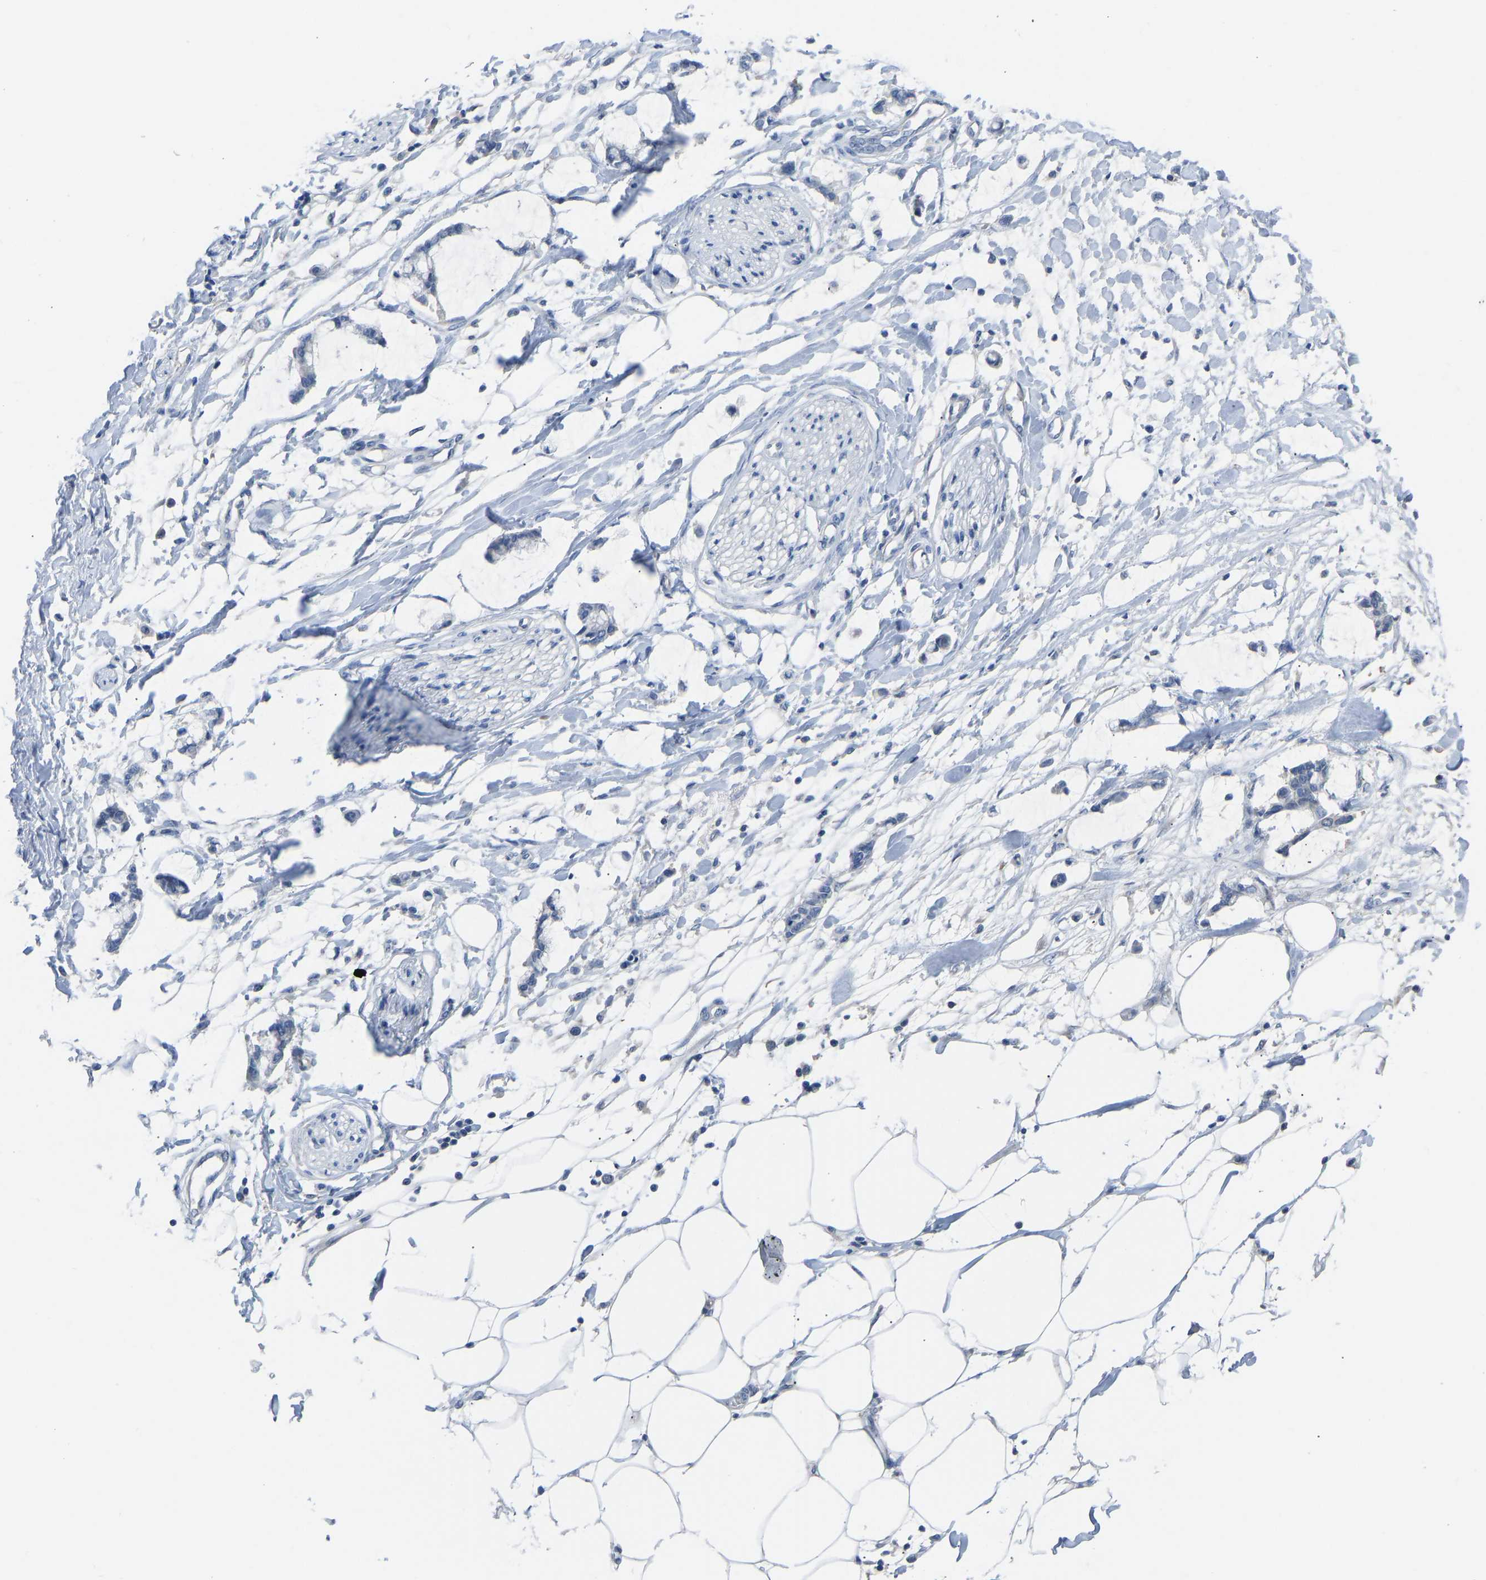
{"staining": {"intensity": "negative", "quantity": "none", "location": "none"}, "tissue": "adipose tissue", "cell_type": "Adipocytes", "image_type": "normal", "snomed": [{"axis": "morphology", "description": "Normal tissue, NOS"}, {"axis": "morphology", "description": "Adenocarcinoma, NOS"}, {"axis": "topography", "description": "Colon"}, {"axis": "topography", "description": "Peripheral nerve tissue"}], "caption": "Protein analysis of normal adipose tissue shows no significant staining in adipocytes.", "gene": "OLIG2", "patient": {"sex": "male", "age": 14}}